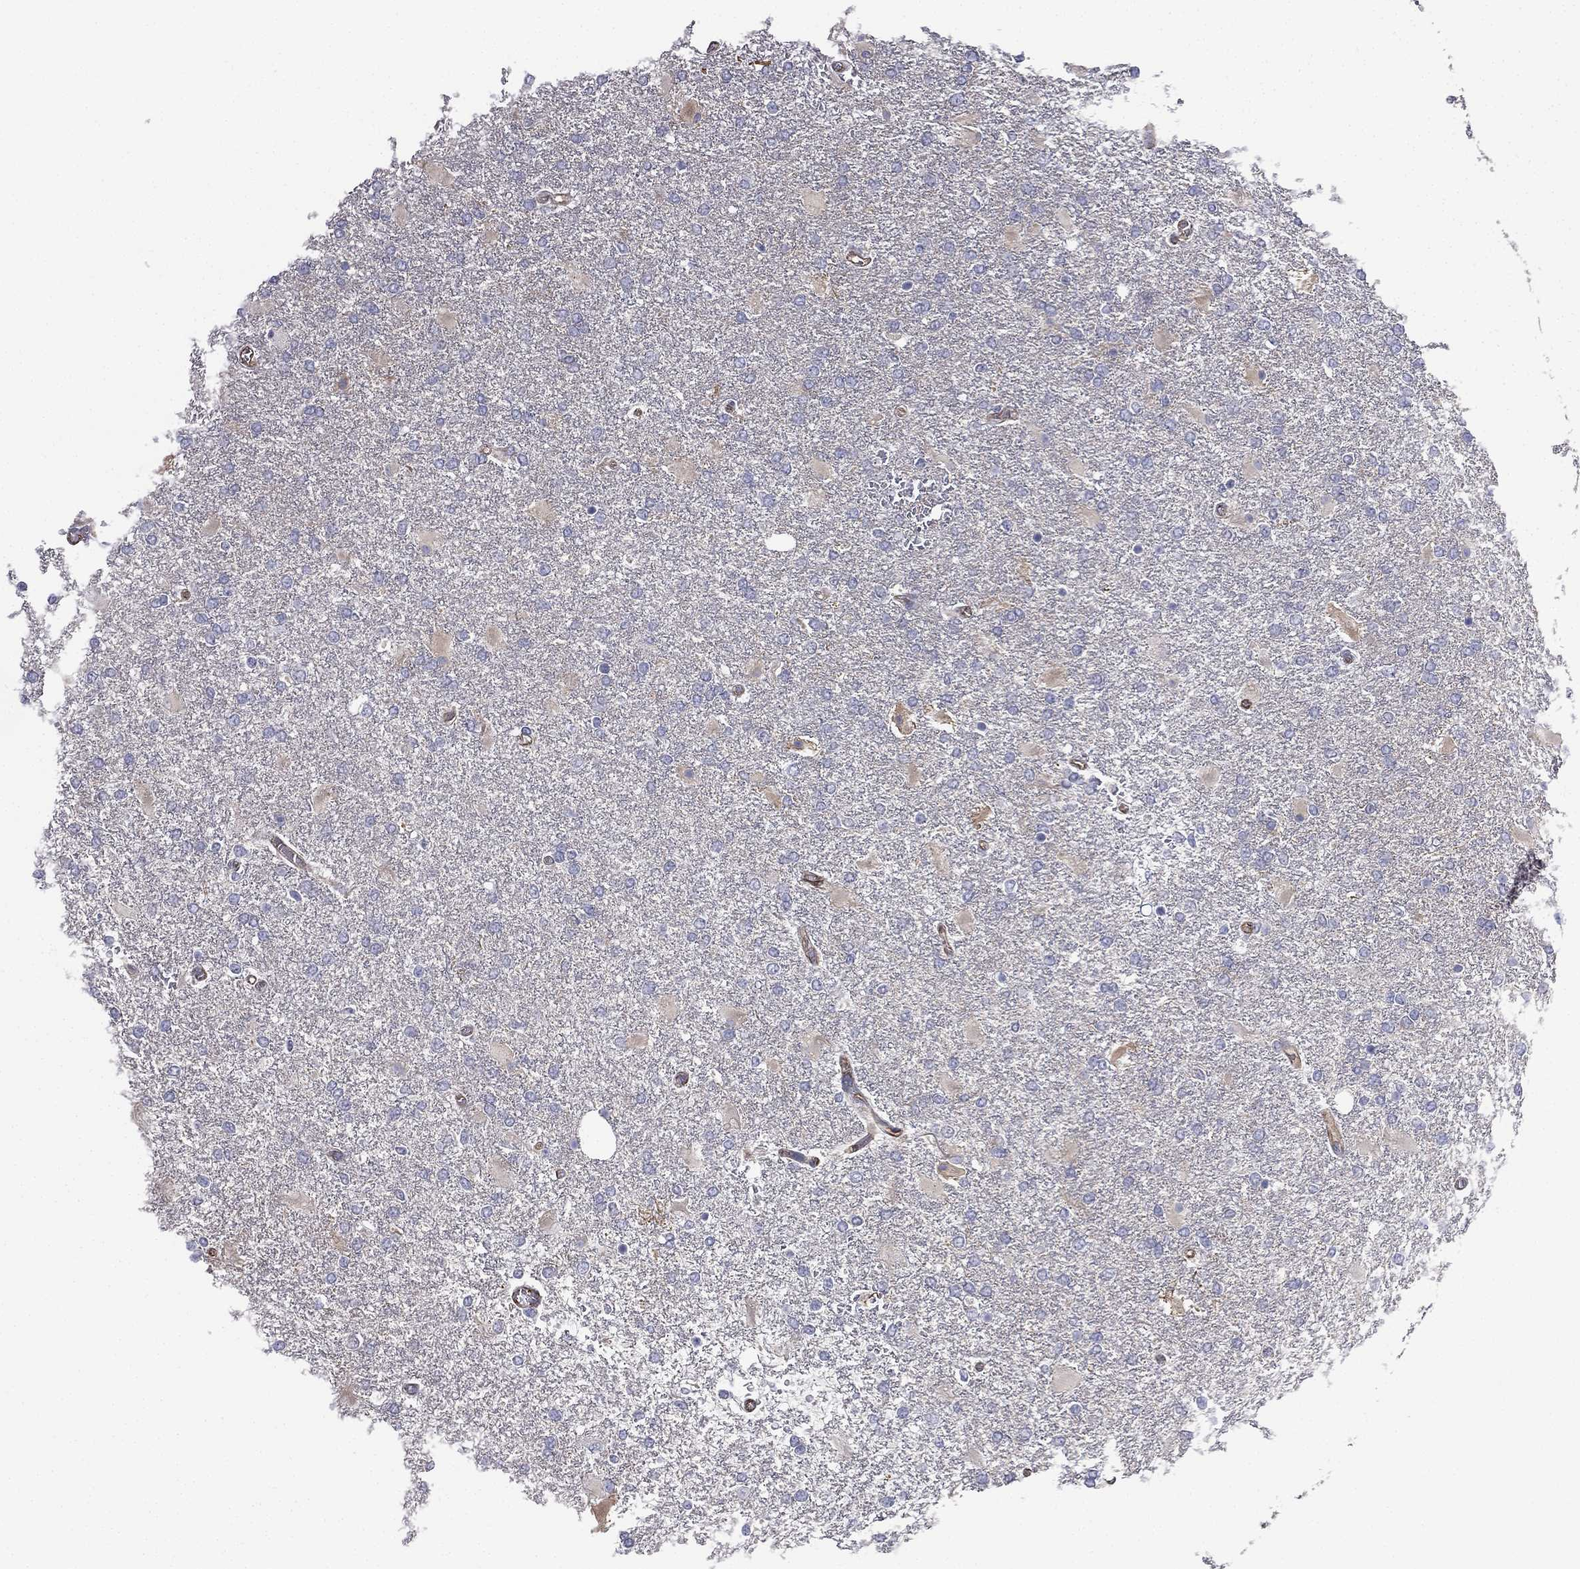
{"staining": {"intensity": "negative", "quantity": "none", "location": "none"}, "tissue": "glioma", "cell_type": "Tumor cells", "image_type": "cancer", "snomed": [{"axis": "morphology", "description": "Glioma, malignant, High grade"}, {"axis": "topography", "description": "Cerebral cortex"}], "caption": "IHC of malignant glioma (high-grade) reveals no staining in tumor cells.", "gene": "SCUBE1", "patient": {"sex": "male", "age": 79}}